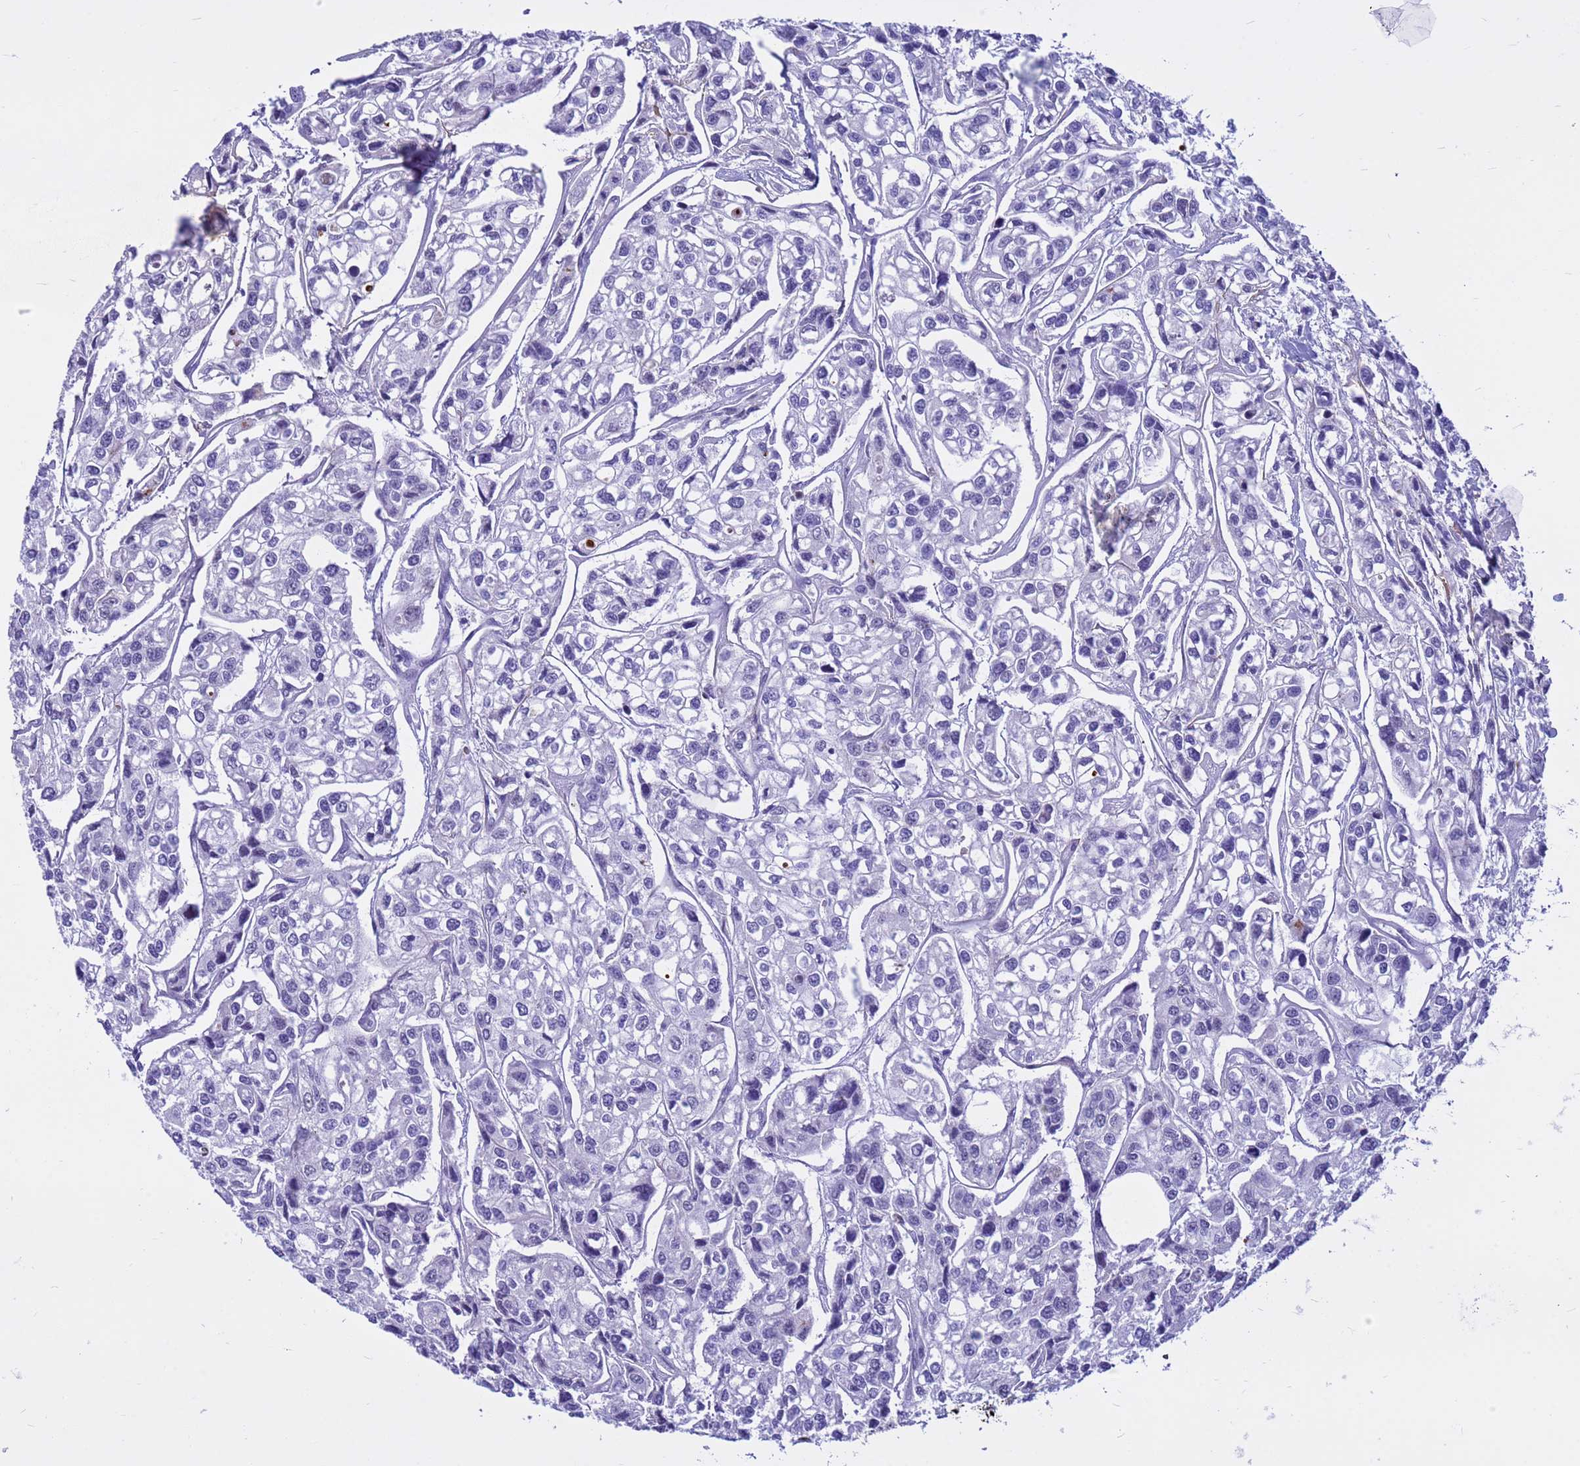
{"staining": {"intensity": "negative", "quantity": "none", "location": "none"}, "tissue": "urothelial cancer", "cell_type": "Tumor cells", "image_type": "cancer", "snomed": [{"axis": "morphology", "description": "Urothelial carcinoma, High grade"}, {"axis": "topography", "description": "Urinary bladder"}], "caption": "High power microscopy photomicrograph of an immunohistochemistry histopathology image of urothelial carcinoma (high-grade), revealing no significant expression in tumor cells.", "gene": "DMRTC2", "patient": {"sex": "male", "age": 67}}